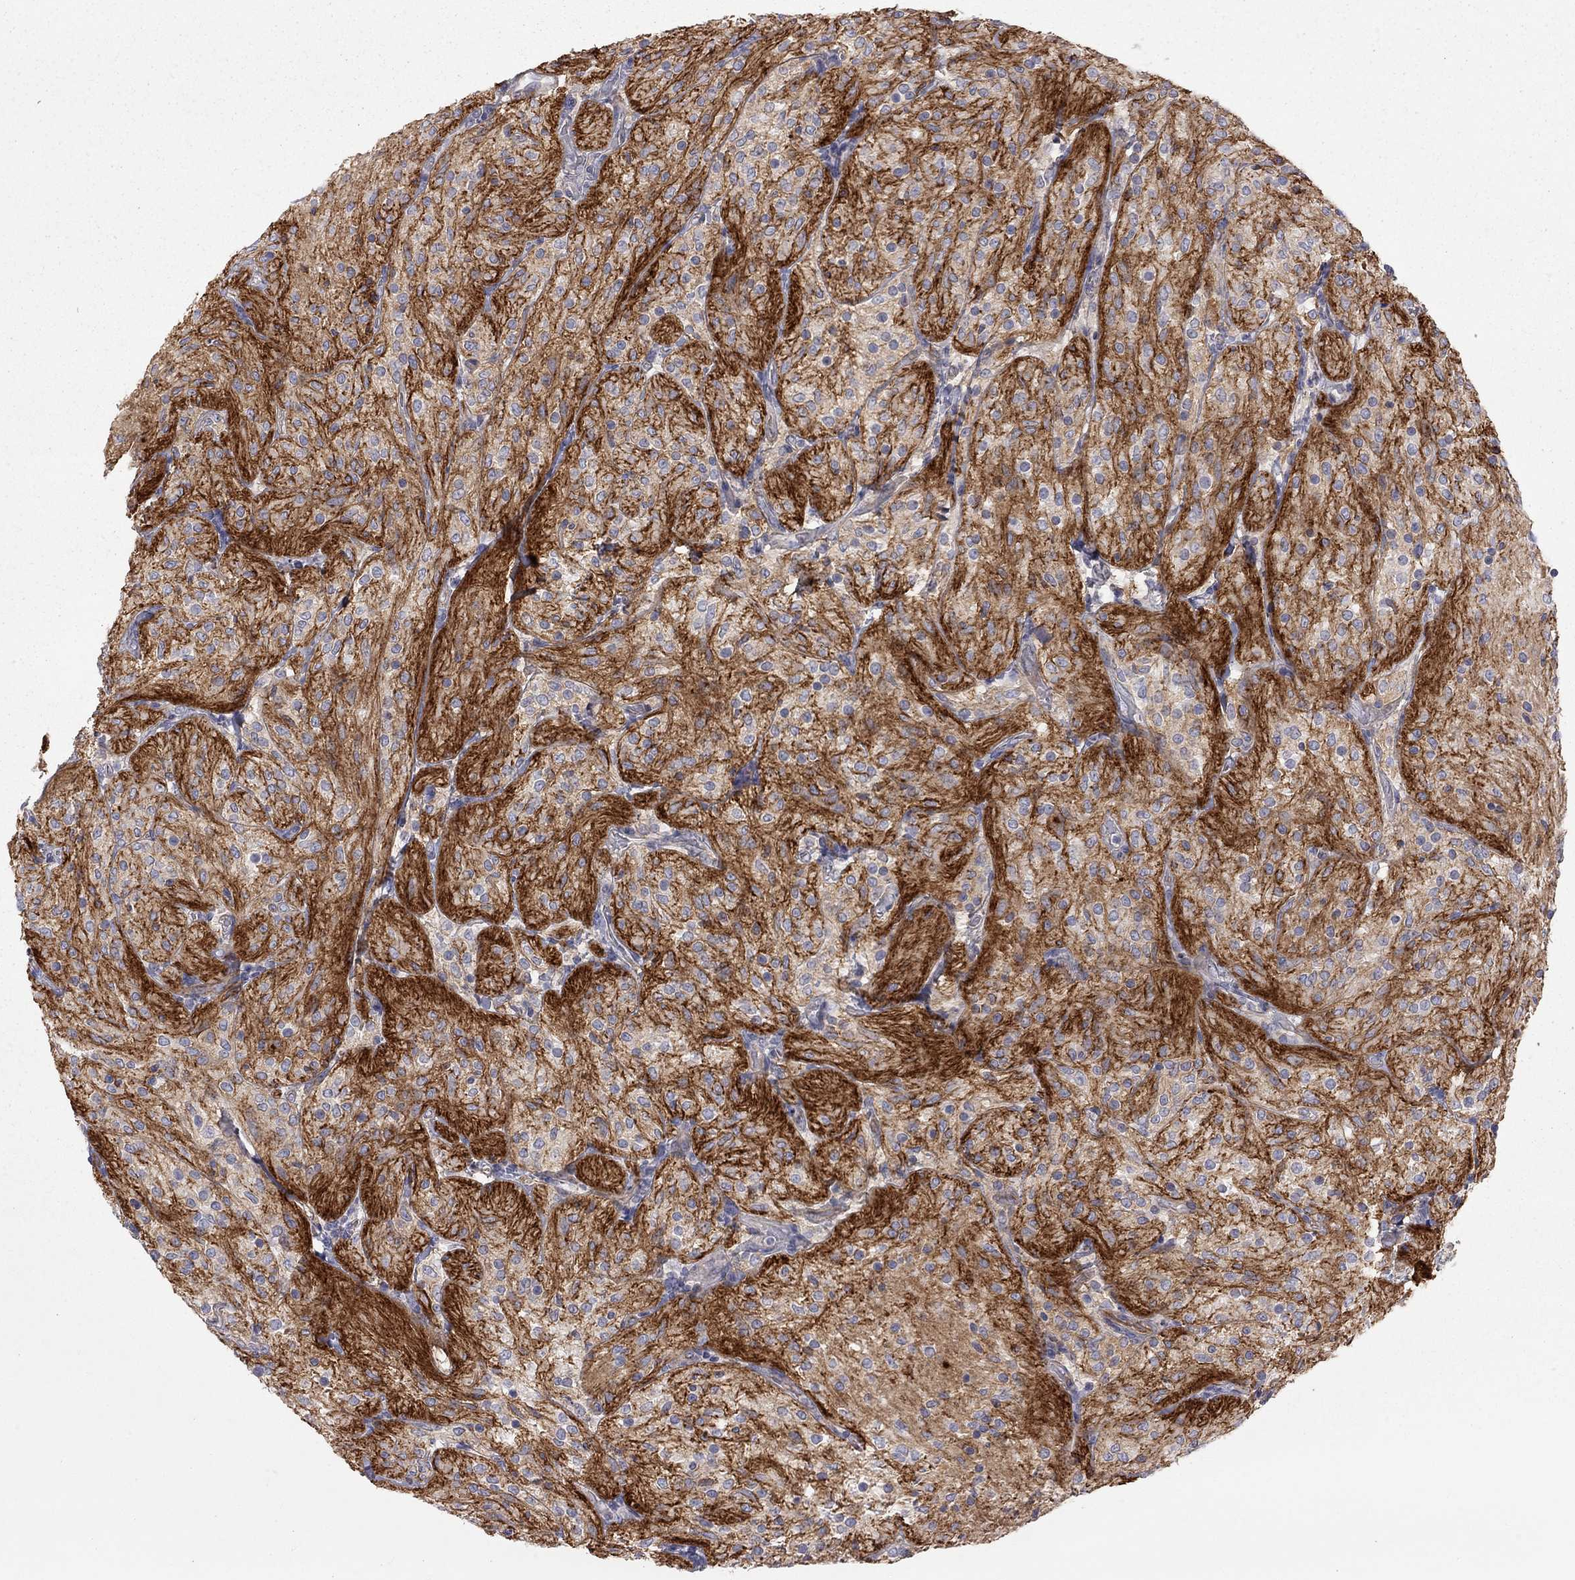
{"staining": {"intensity": "strong", "quantity": "<25%", "location": "cytoplasmic/membranous"}, "tissue": "glioma", "cell_type": "Tumor cells", "image_type": "cancer", "snomed": [{"axis": "morphology", "description": "Glioma, malignant, Low grade"}, {"axis": "topography", "description": "Brain"}], "caption": "A histopathology image showing strong cytoplasmic/membranous positivity in about <25% of tumor cells in low-grade glioma (malignant), as visualized by brown immunohistochemical staining.", "gene": "GPRC5B", "patient": {"sex": "male", "age": 3}}